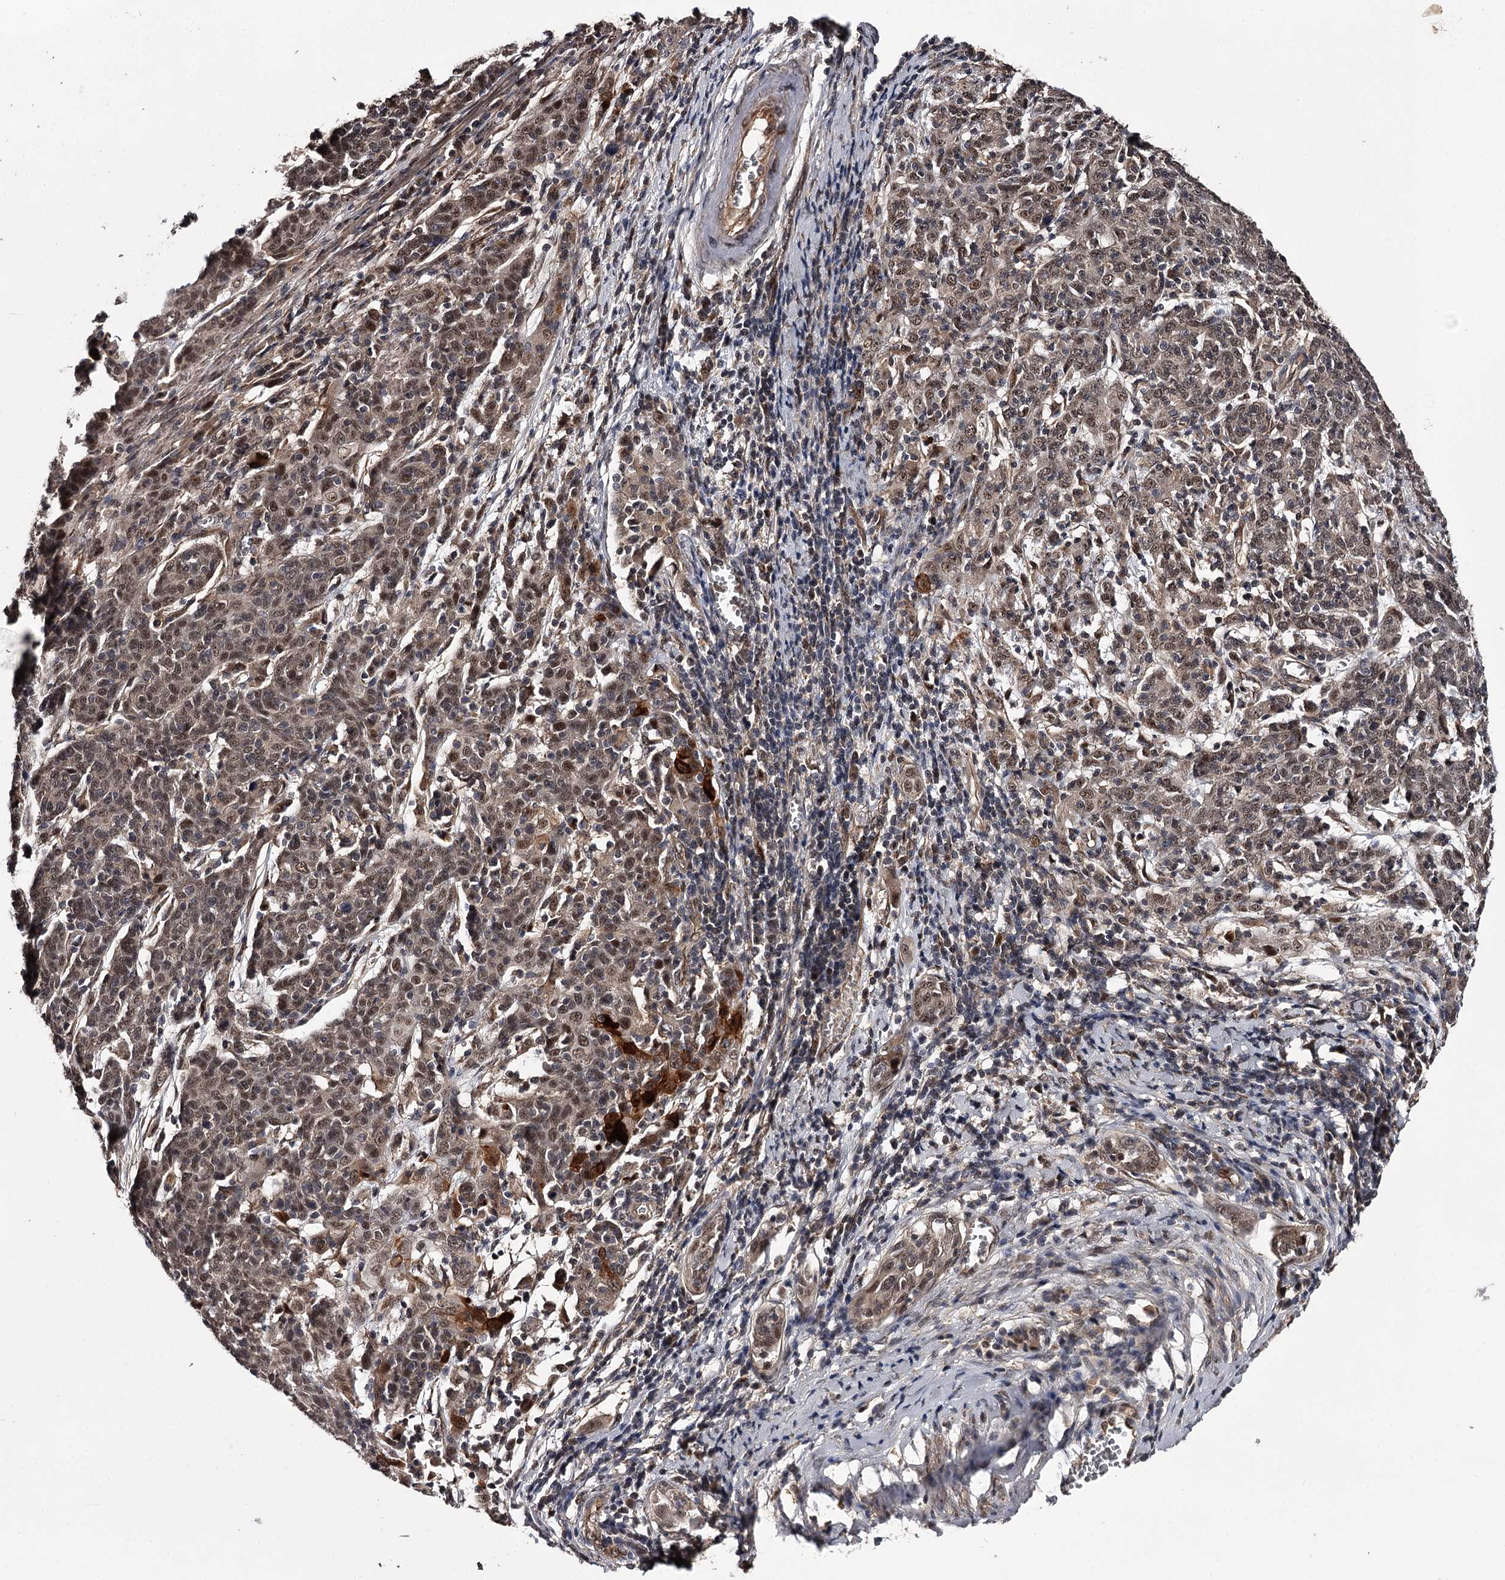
{"staining": {"intensity": "moderate", "quantity": "25%-75%", "location": "nuclear"}, "tissue": "cervical cancer", "cell_type": "Tumor cells", "image_type": "cancer", "snomed": [{"axis": "morphology", "description": "Squamous cell carcinoma, NOS"}, {"axis": "topography", "description": "Cervix"}], "caption": "Immunohistochemical staining of human cervical cancer exhibits moderate nuclear protein positivity in approximately 25%-75% of tumor cells.", "gene": "MAML3", "patient": {"sex": "female", "age": 67}}